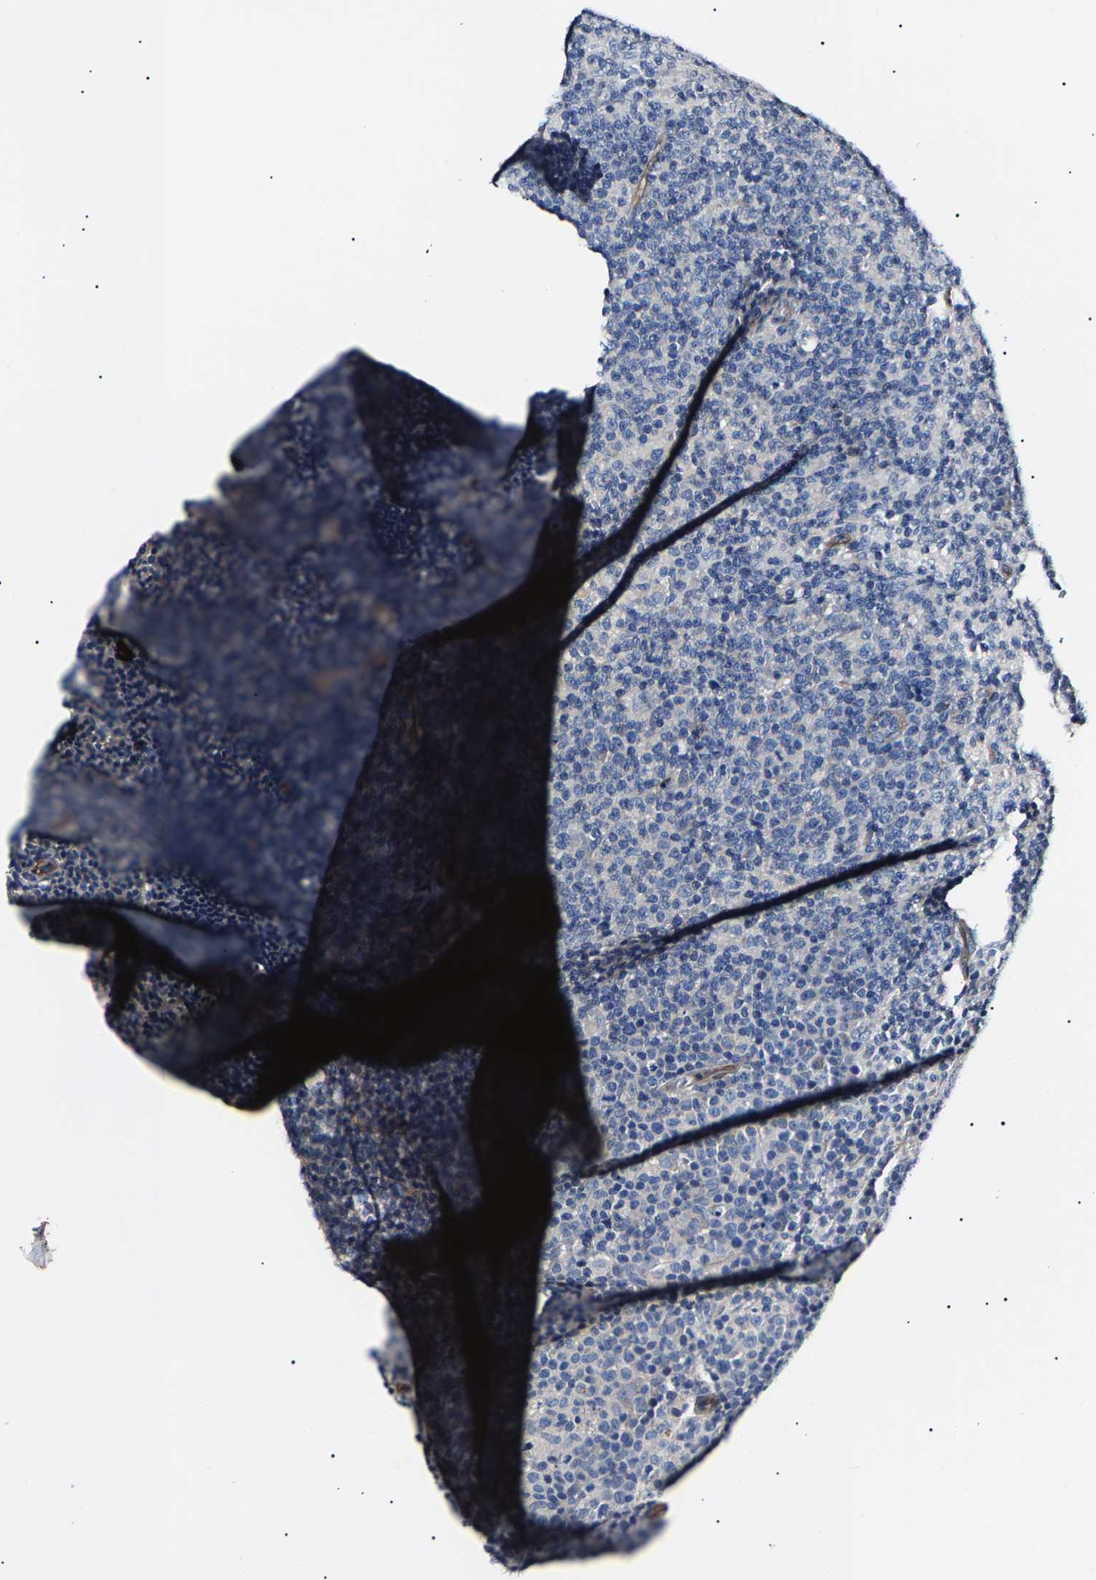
{"staining": {"intensity": "negative", "quantity": "none", "location": "none"}, "tissue": "lymph node", "cell_type": "Germinal center cells", "image_type": "normal", "snomed": [{"axis": "morphology", "description": "Normal tissue, NOS"}, {"axis": "morphology", "description": "Inflammation, NOS"}, {"axis": "topography", "description": "Lymph node"}], "caption": "Immunohistochemistry histopathology image of normal lymph node: human lymph node stained with DAB (3,3'-diaminobenzidine) shows no significant protein staining in germinal center cells.", "gene": "KLHL42", "patient": {"sex": "male", "age": 55}}